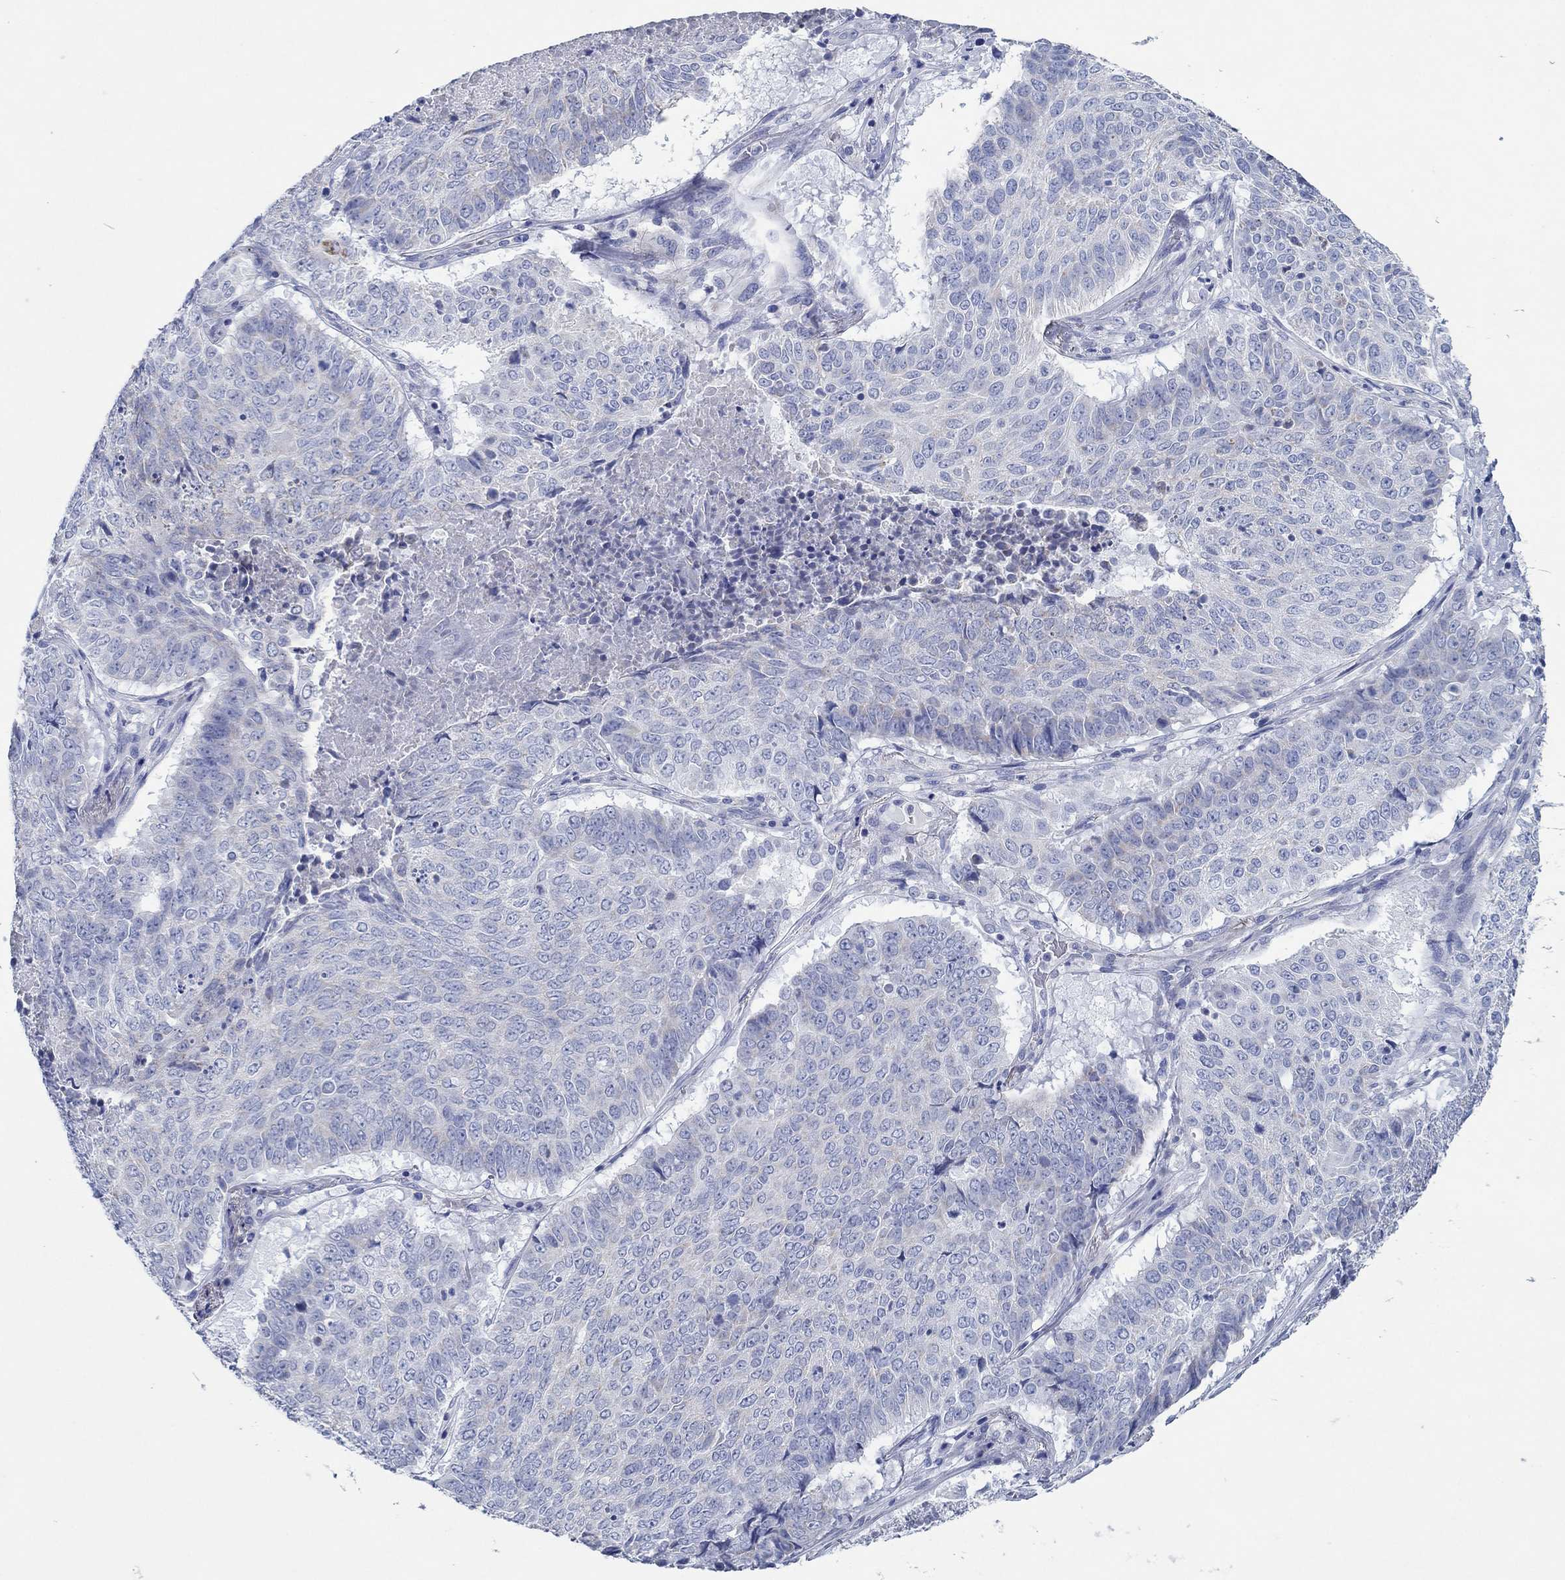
{"staining": {"intensity": "negative", "quantity": "none", "location": "none"}, "tissue": "lung cancer", "cell_type": "Tumor cells", "image_type": "cancer", "snomed": [{"axis": "morphology", "description": "Squamous cell carcinoma, NOS"}, {"axis": "topography", "description": "Lung"}], "caption": "This image is of squamous cell carcinoma (lung) stained with IHC to label a protein in brown with the nuclei are counter-stained blue. There is no expression in tumor cells. (Stains: DAB immunohistochemistry (IHC) with hematoxylin counter stain, Microscopy: brightfield microscopy at high magnification).", "gene": "HCRT", "patient": {"sex": "male", "age": 64}}